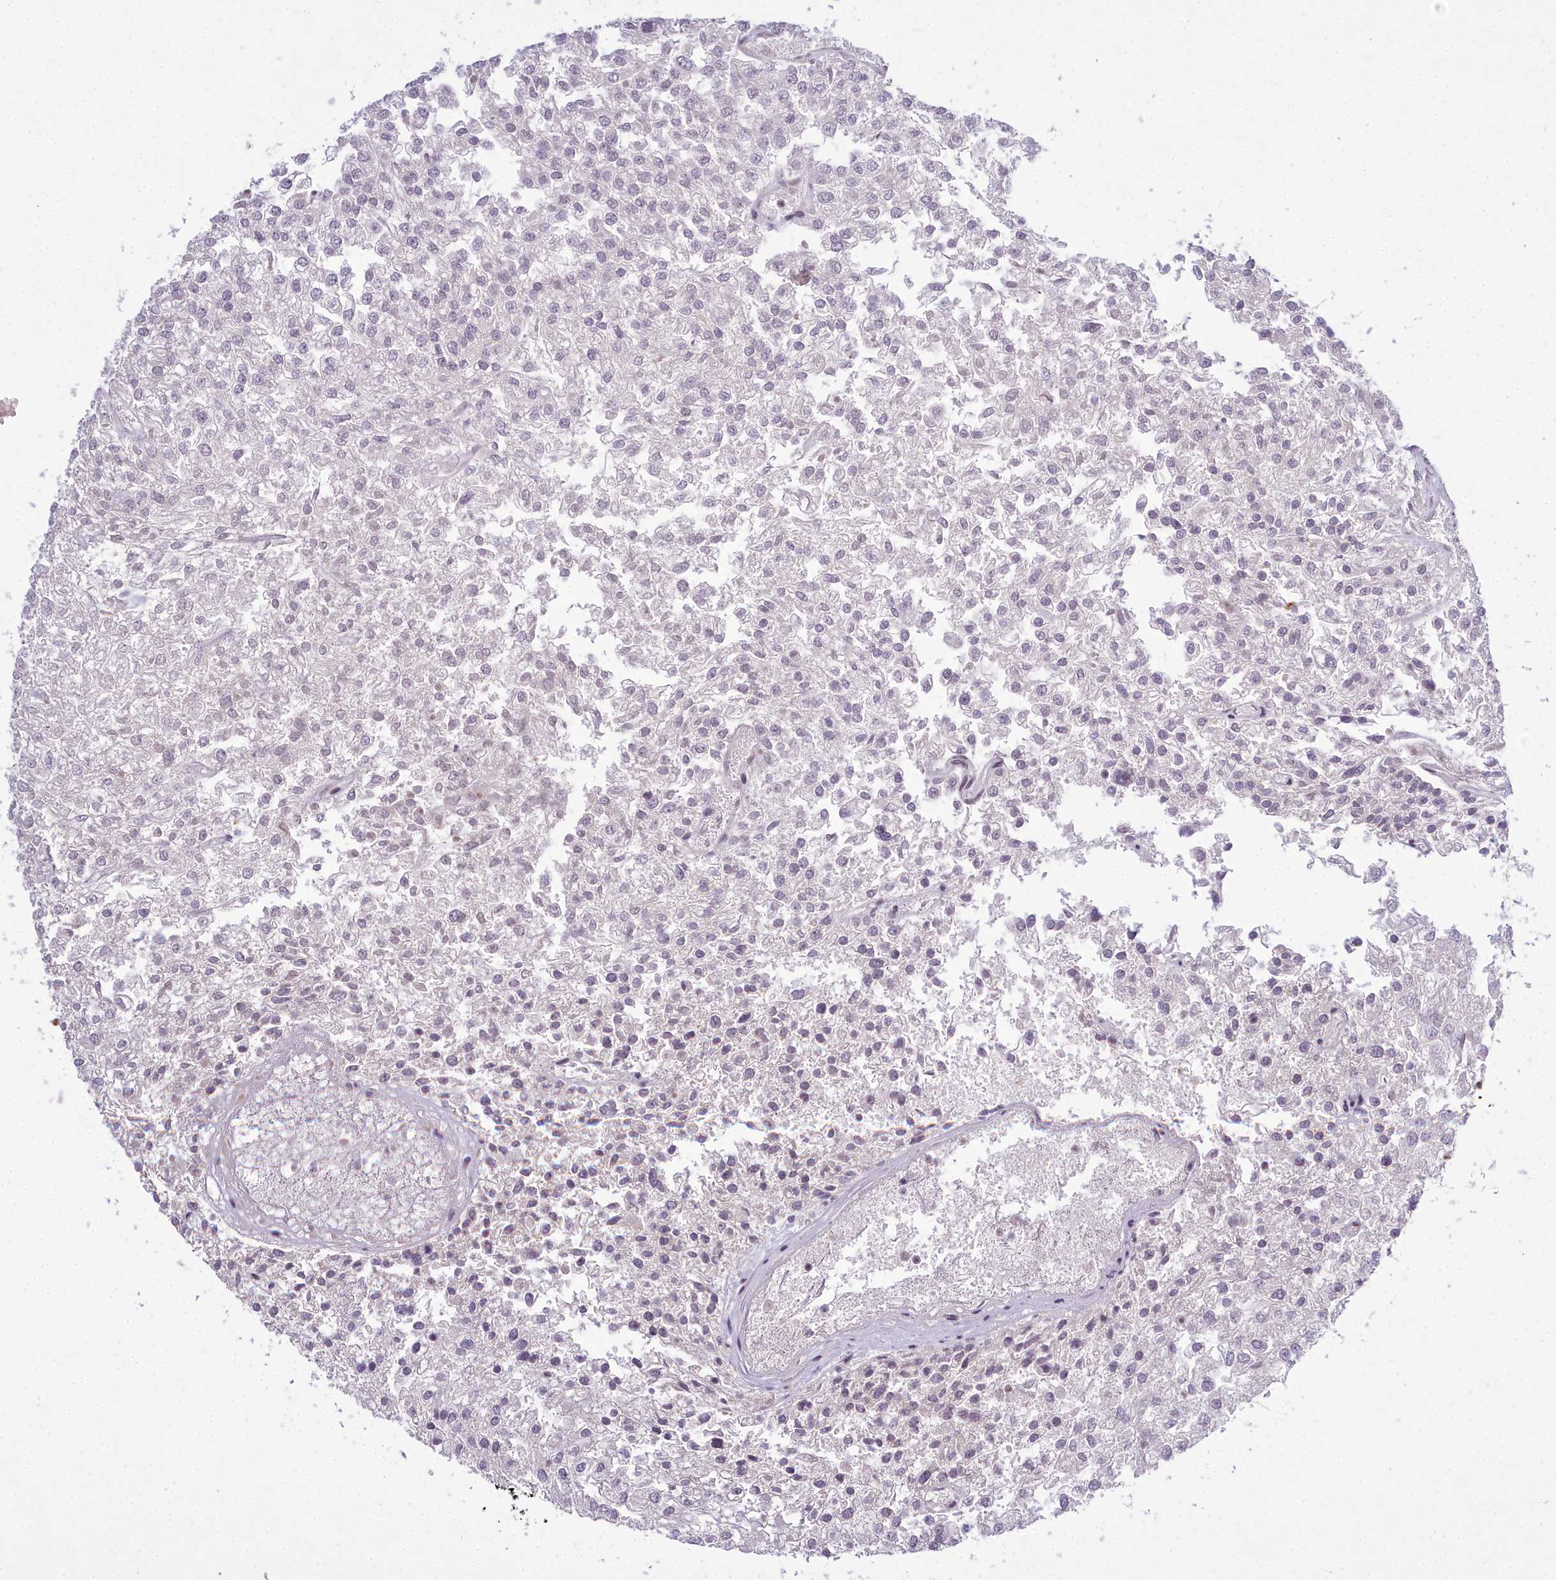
{"staining": {"intensity": "negative", "quantity": "none", "location": "none"}, "tissue": "renal cancer", "cell_type": "Tumor cells", "image_type": "cancer", "snomed": [{"axis": "morphology", "description": "Adenocarcinoma, NOS"}, {"axis": "topography", "description": "Kidney"}], "caption": "IHC of adenocarcinoma (renal) reveals no expression in tumor cells. (DAB IHC, high magnification).", "gene": "GMEB1", "patient": {"sex": "female", "age": 54}}